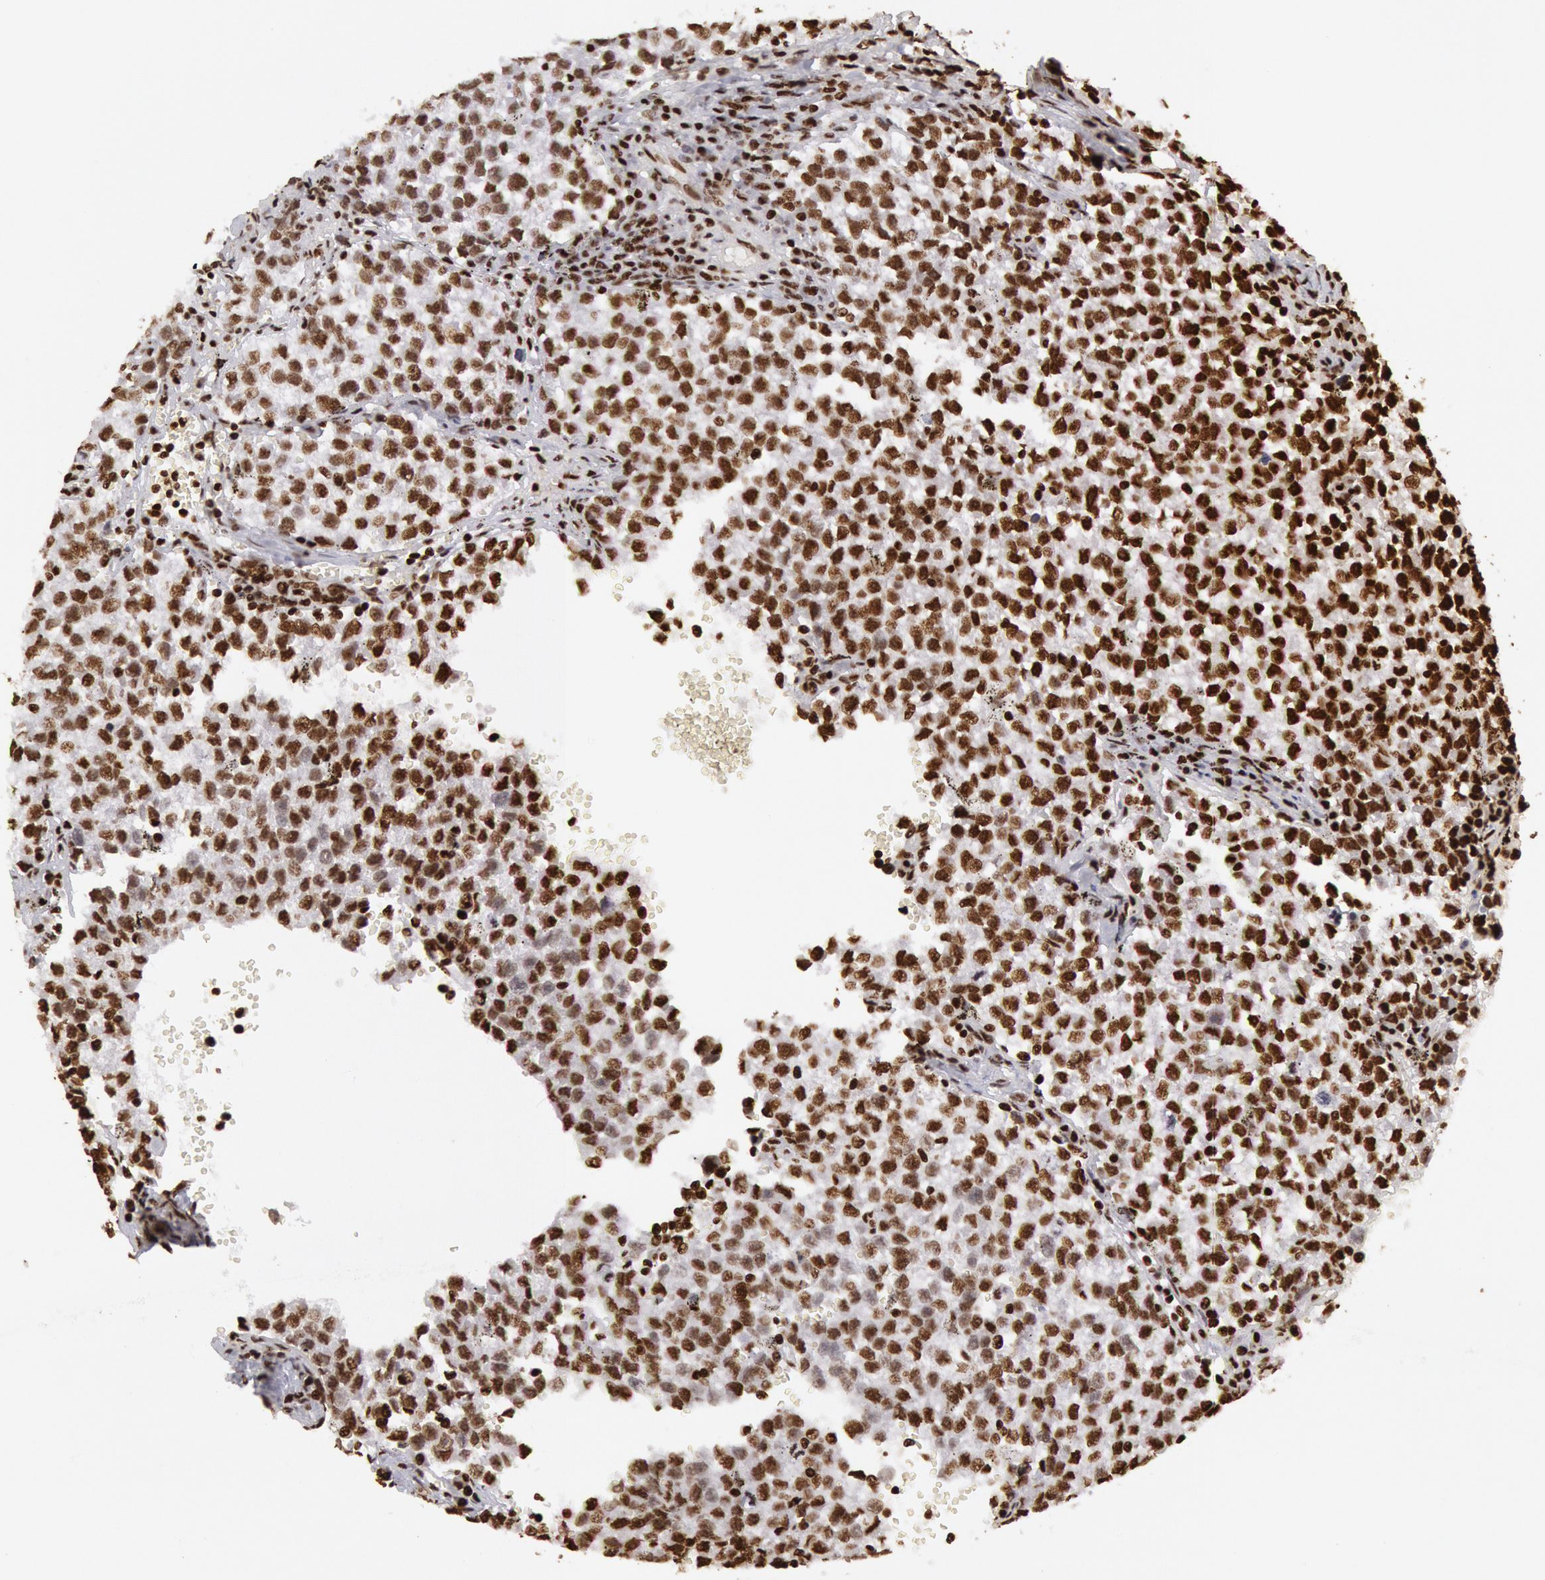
{"staining": {"intensity": "strong", "quantity": "25%-75%", "location": "nuclear"}, "tissue": "testis cancer", "cell_type": "Tumor cells", "image_type": "cancer", "snomed": [{"axis": "morphology", "description": "Seminoma, NOS"}, {"axis": "topography", "description": "Testis"}], "caption": "Strong nuclear positivity is seen in about 25%-75% of tumor cells in testis cancer. (DAB (3,3'-diaminobenzidine) = brown stain, brightfield microscopy at high magnification).", "gene": "H3-4", "patient": {"sex": "male", "age": 35}}